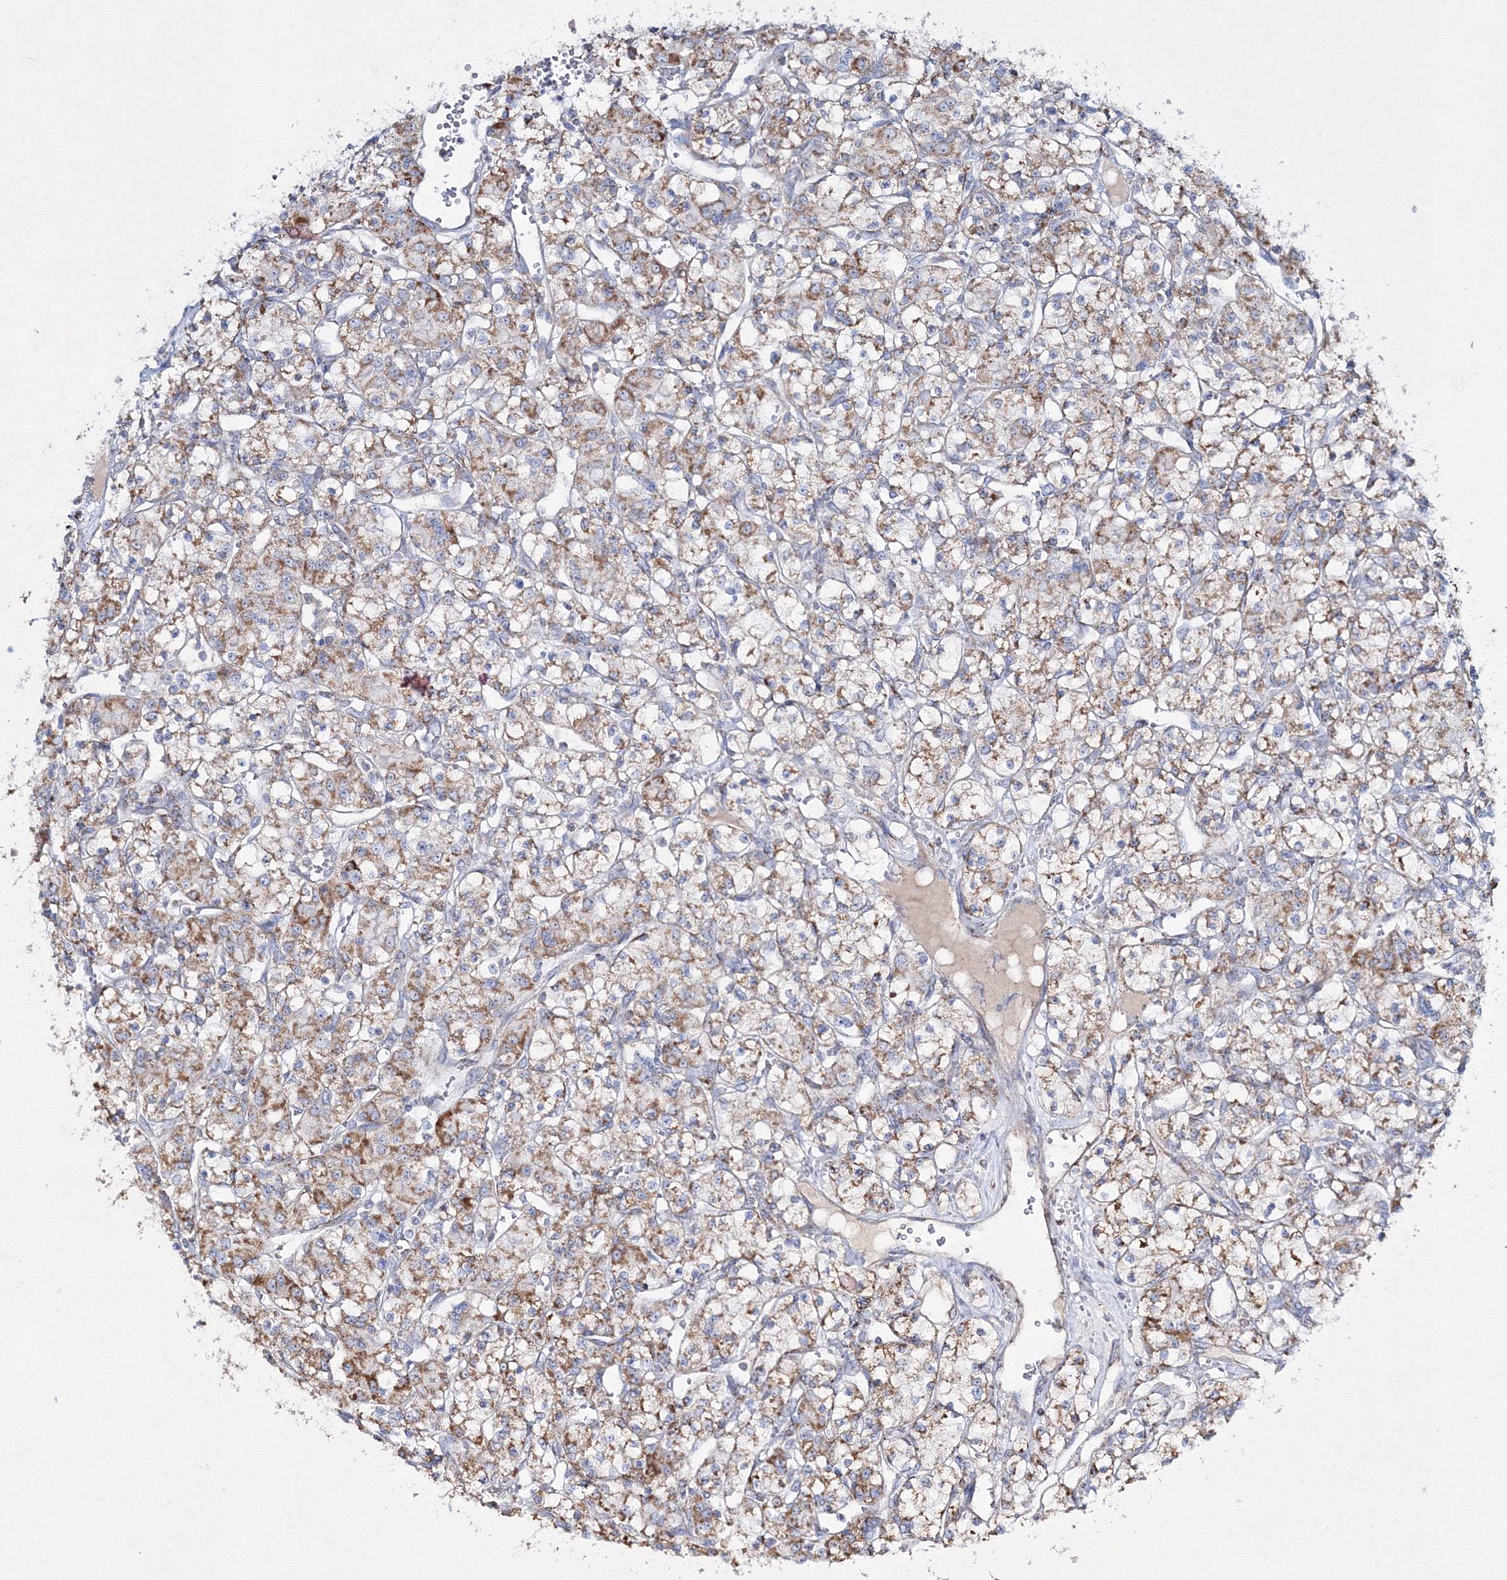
{"staining": {"intensity": "moderate", "quantity": ">75%", "location": "cytoplasmic/membranous"}, "tissue": "renal cancer", "cell_type": "Tumor cells", "image_type": "cancer", "snomed": [{"axis": "morphology", "description": "Adenocarcinoma, NOS"}, {"axis": "topography", "description": "Kidney"}], "caption": "DAB immunohistochemical staining of renal cancer shows moderate cytoplasmic/membranous protein staining in approximately >75% of tumor cells. Using DAB (3,3'-diaminobenzidine) (brown) and hematoxylin (blue) stains, captured at high magnification using brightfield microscopy.", "gene": "IGSF9", "patient": {"sex": "female", "age": 59}}